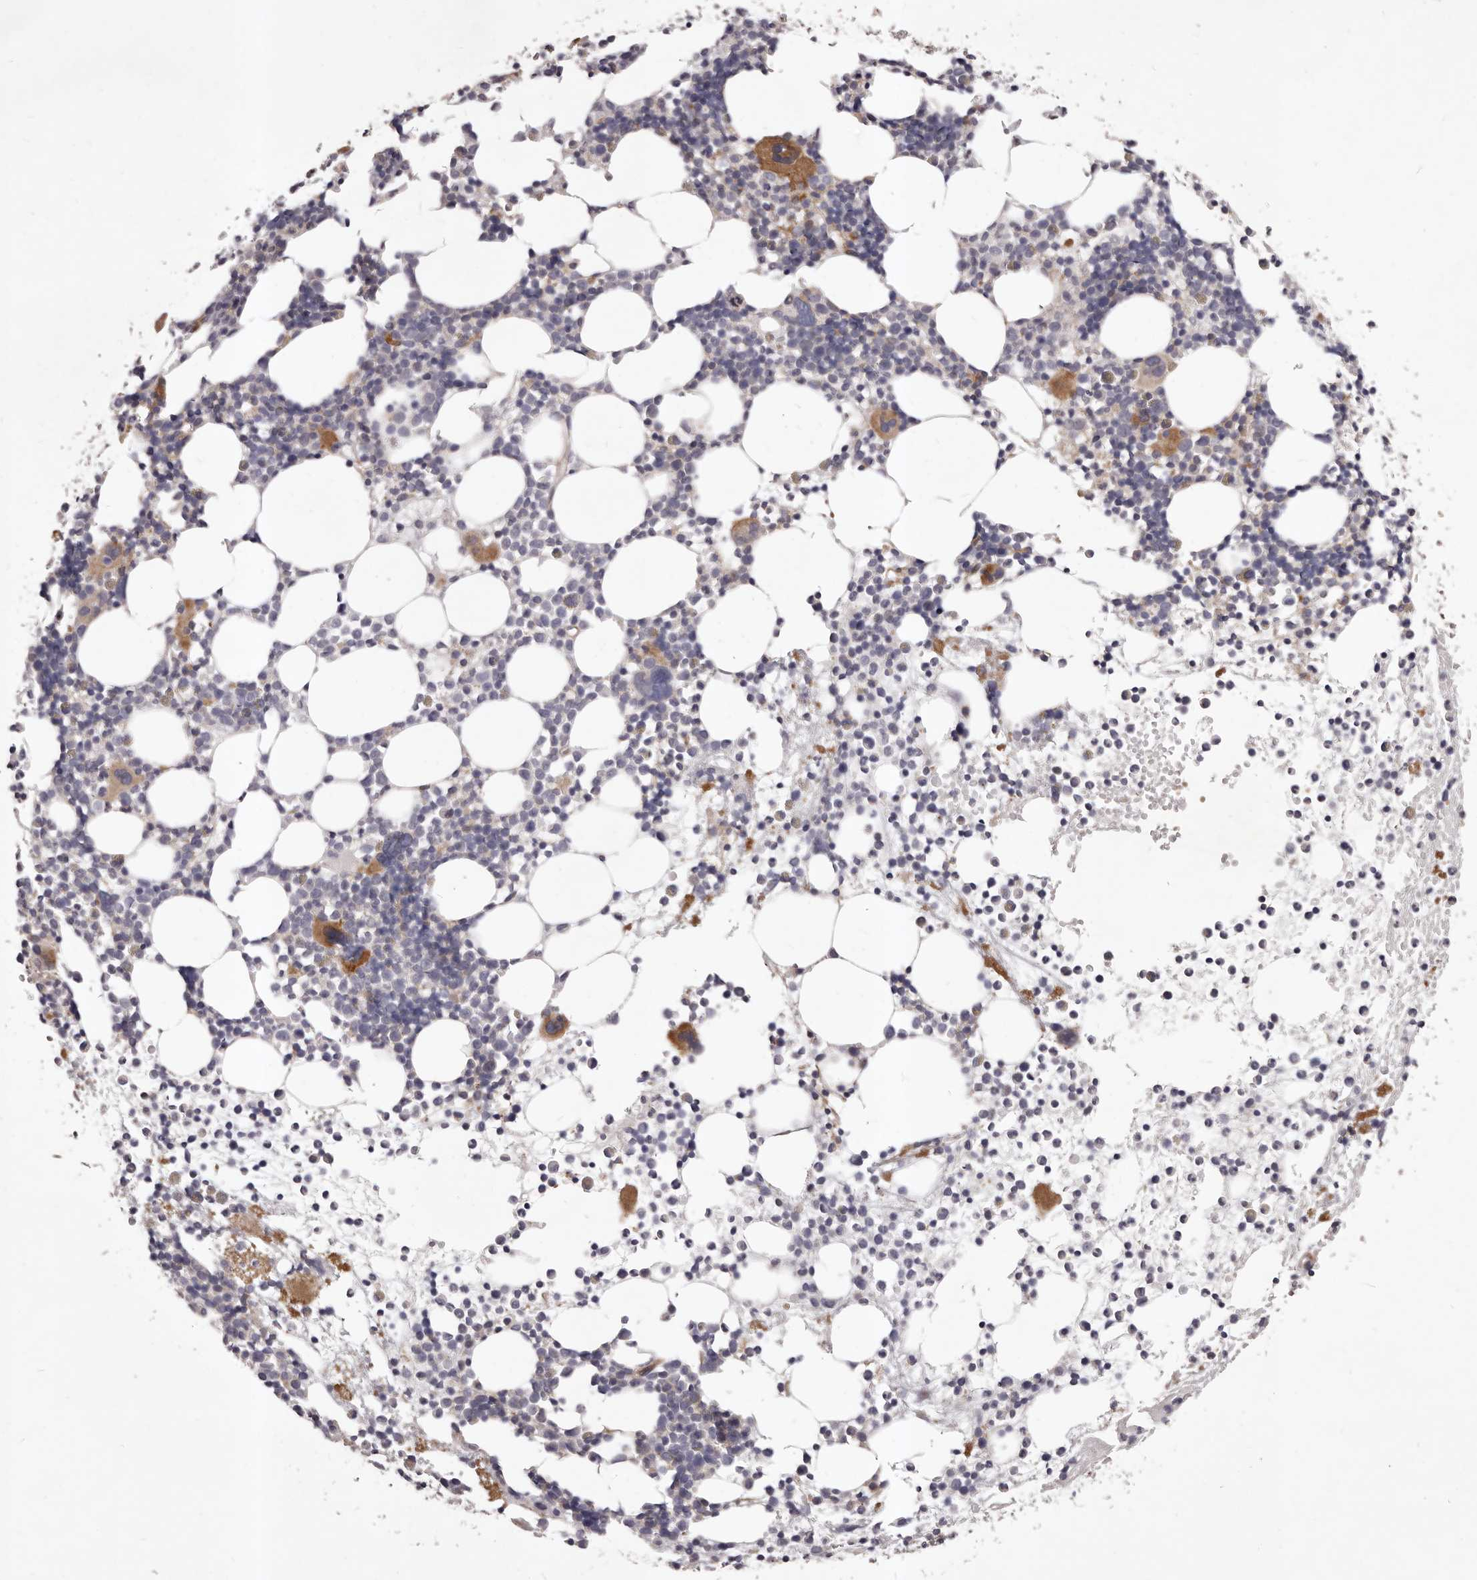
{"staining": {"intensity": "moderate", "quantity": "<25%", "location": "cytoplasmic/membranous"}, "tissue": "bone marrow", "cell_type": "Hematopoietic cells", "image_type": "normal", "snomed": [{"axis": "morphology", "description": "Normal tissue, NOS"}, {"axis": "topography", "description": "Bone marrow"}], "caption": "Immunohistochemical staining of normal human bone marrow reveals moderate cytoplasmic/membranous protein staining in about <25% of hematopoietic cells. (DAB (3,3'-diaminobenzidine) IHC with brightfield microscopy, high magnification).", "gene": "ALPK1", "patient": {"sex": "female", "age": 57}}